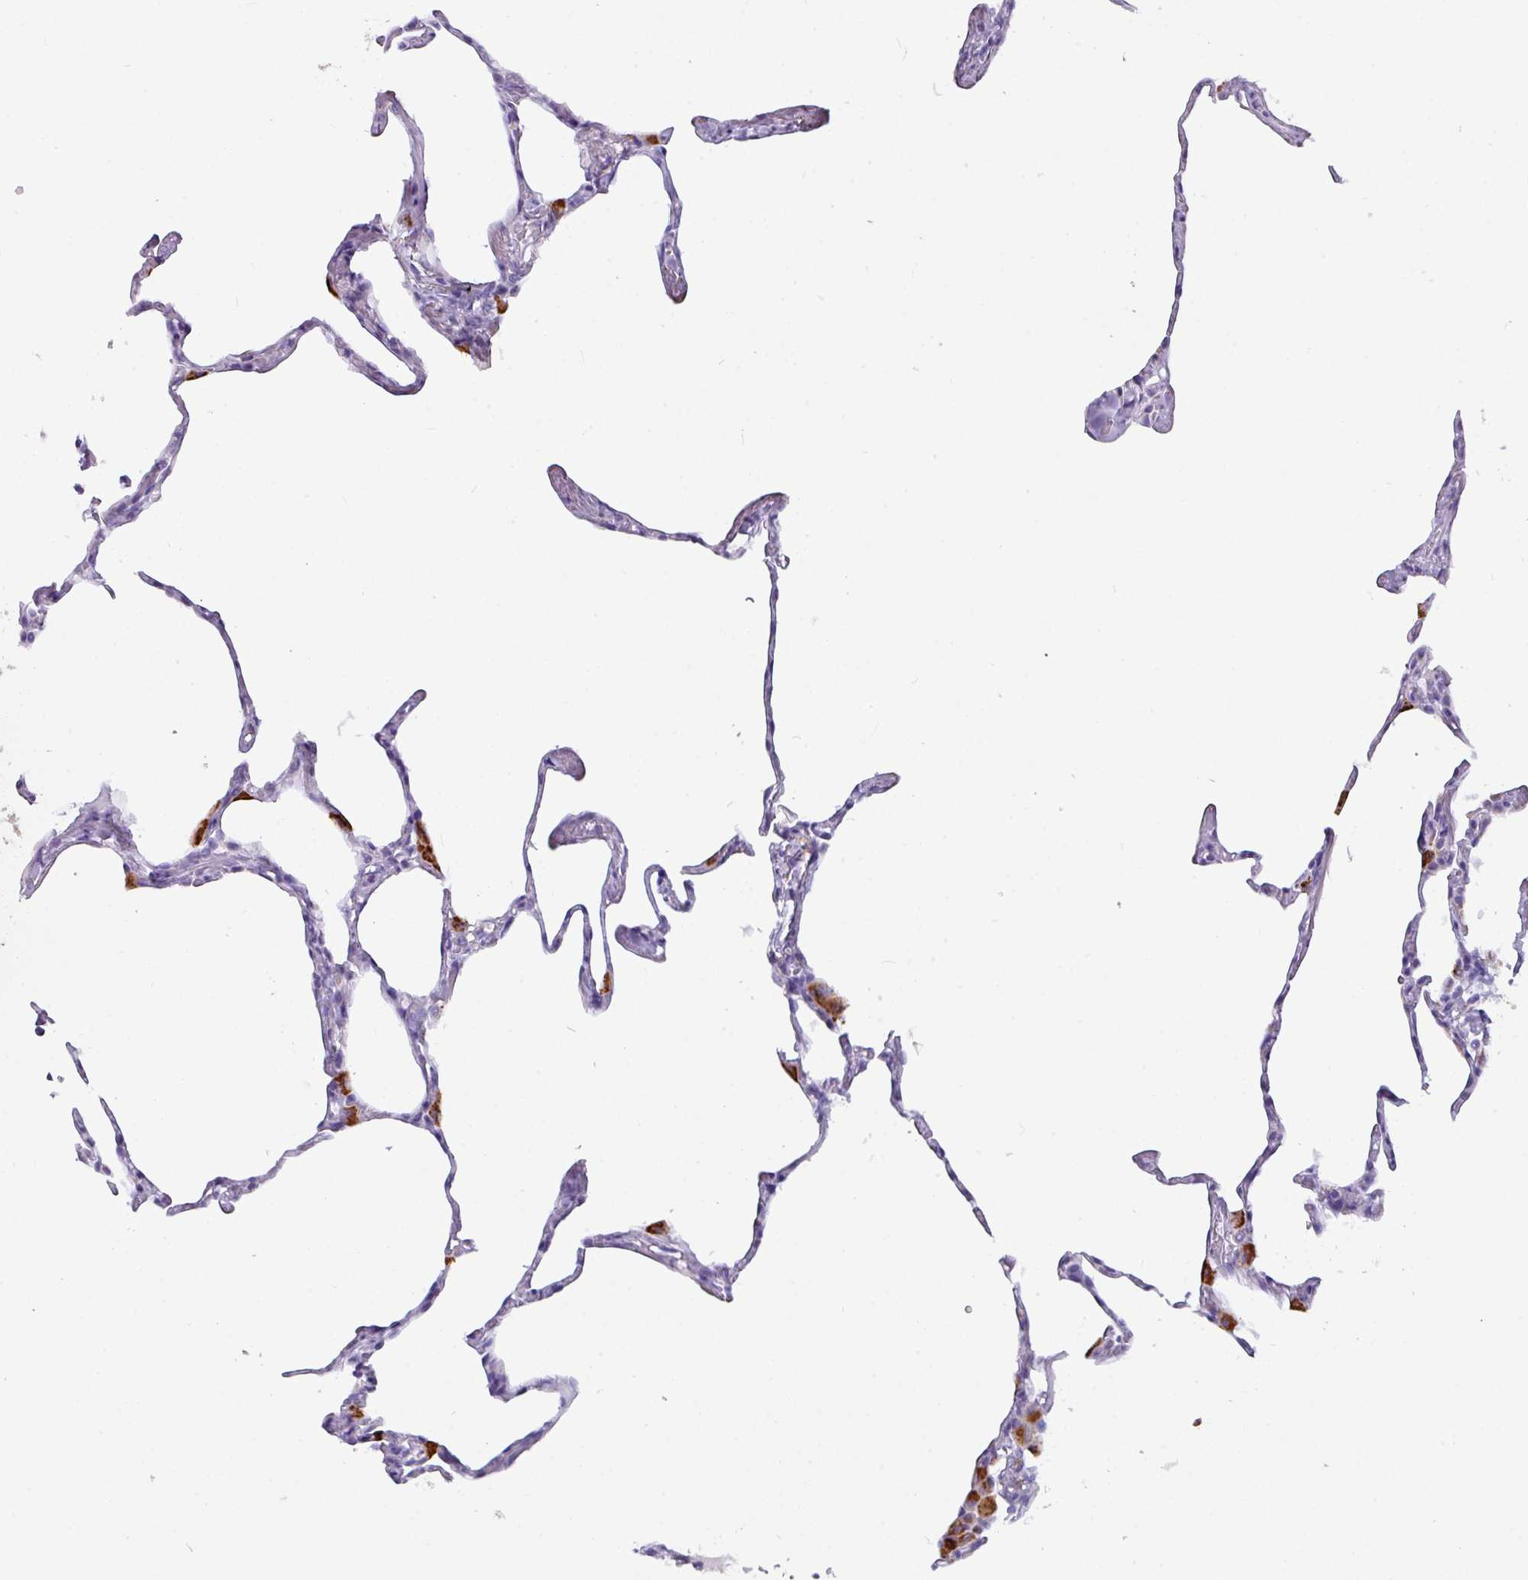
{"staining": {"intensity": "strong", "quantity": "<25%", "location": "cytoplasmic/membranous"}, "tissue": "lung", "cell_type": "Alveolar cells", "image_type": "normal", "snomed": [{"axis": "morphology", "description": "Normal tissue, NOS"}, {"axis": "topography", "description": "Lung"}], "caption": "Immunohistochemistry (IHC) image of normal human lung stained for a protein (brown), which shows medium levels of strong cytoplasmic/membranous positivity in approximately <25% of alveolar cells.", "gene": "NCCRP1", "patient": {"sex": "male", "age": 65}}